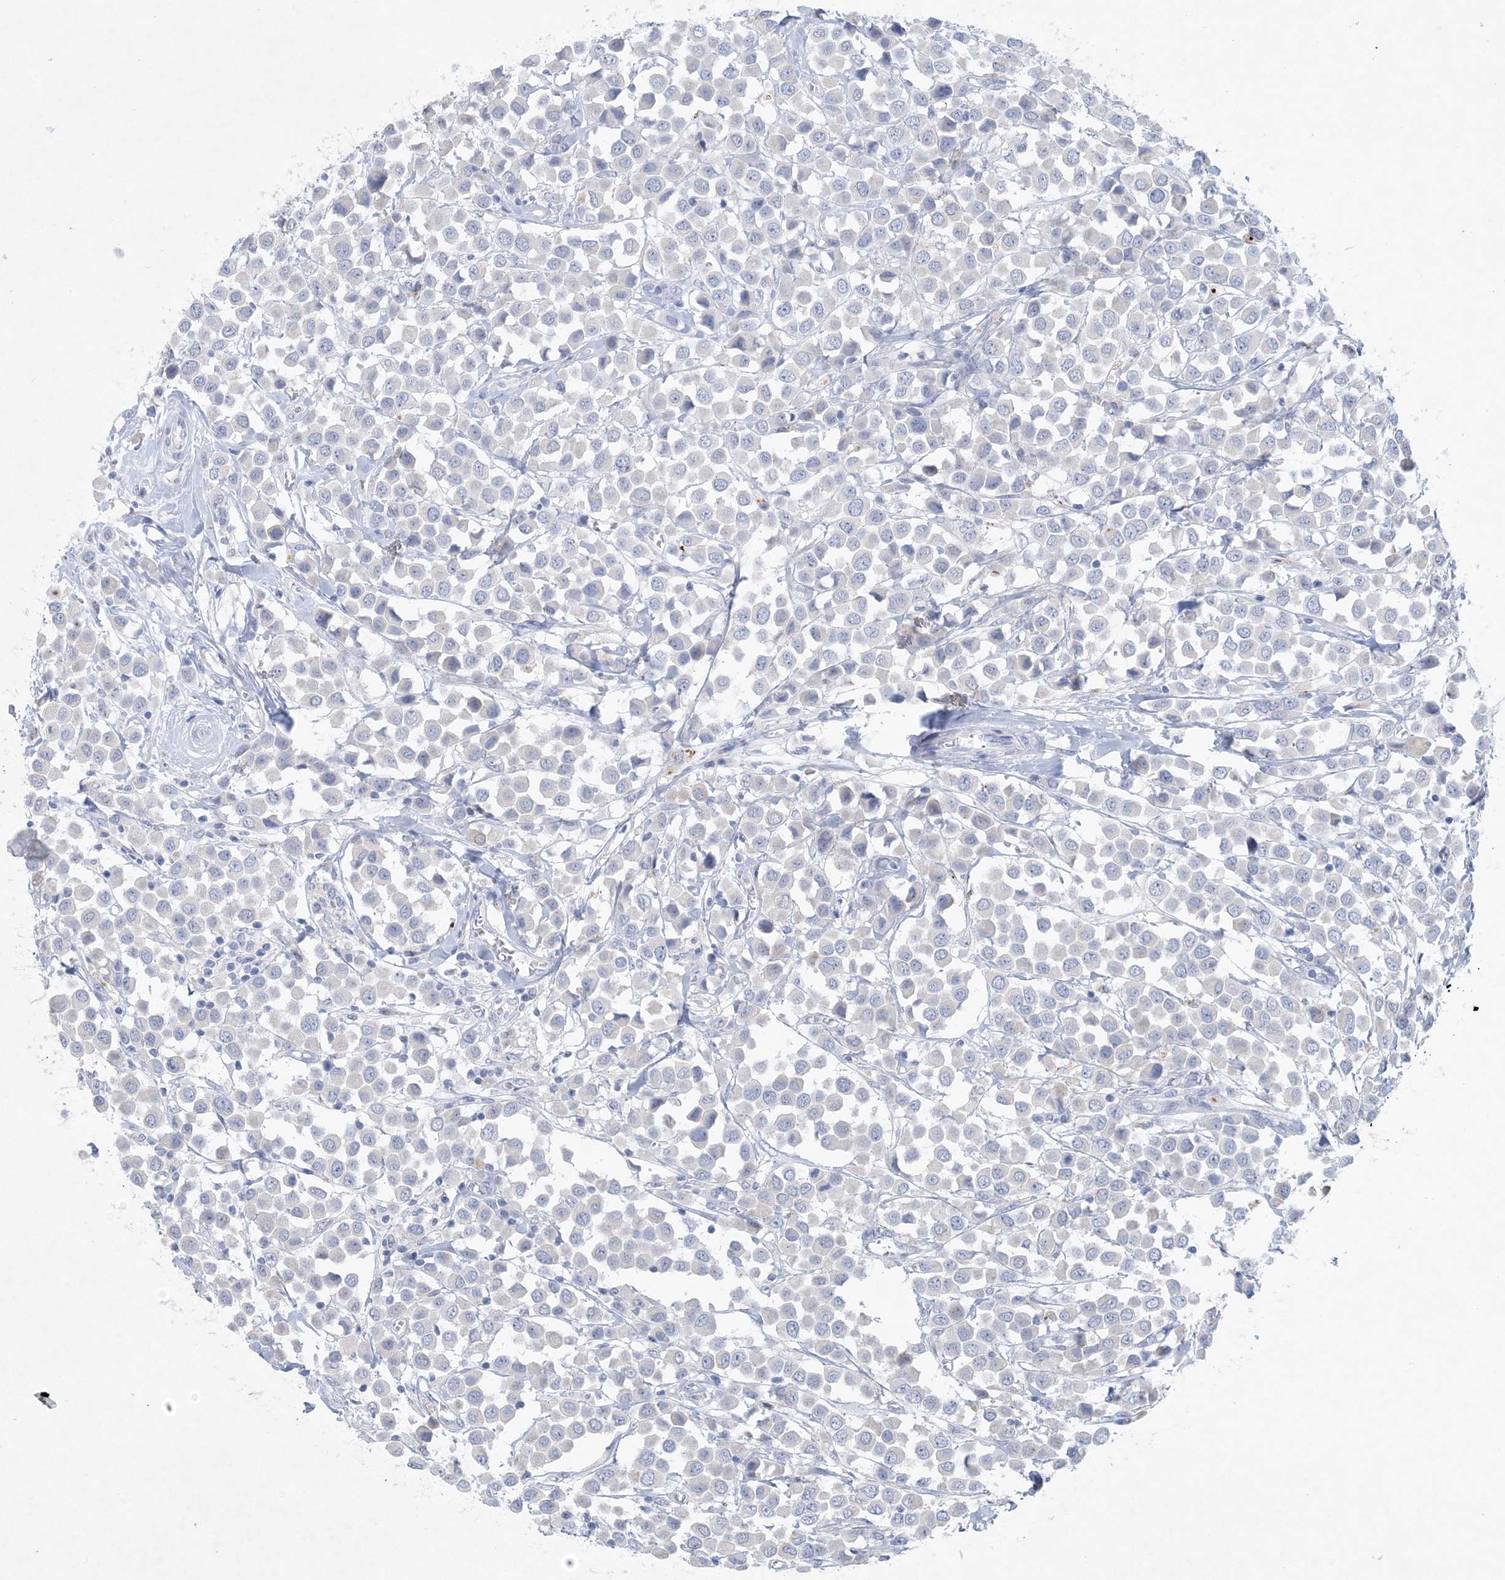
{"staining": {"intensity": "negative", "quantity": "none", "location": "none"}, "tissue": "breast cancer", "cell_type": "Tumor cells", "image_type": "cancer", "snomed": [{"axis": "morphology", "description": "Duct carcinoma"}, {"axis": "topography", "description": "Breast"}], "caption": "Tumor cells show no significant protein positivity in breast invasive ductal carcinoma.", "gene": "GABRG1", "patient": {"sex": "female", "age": 61}}